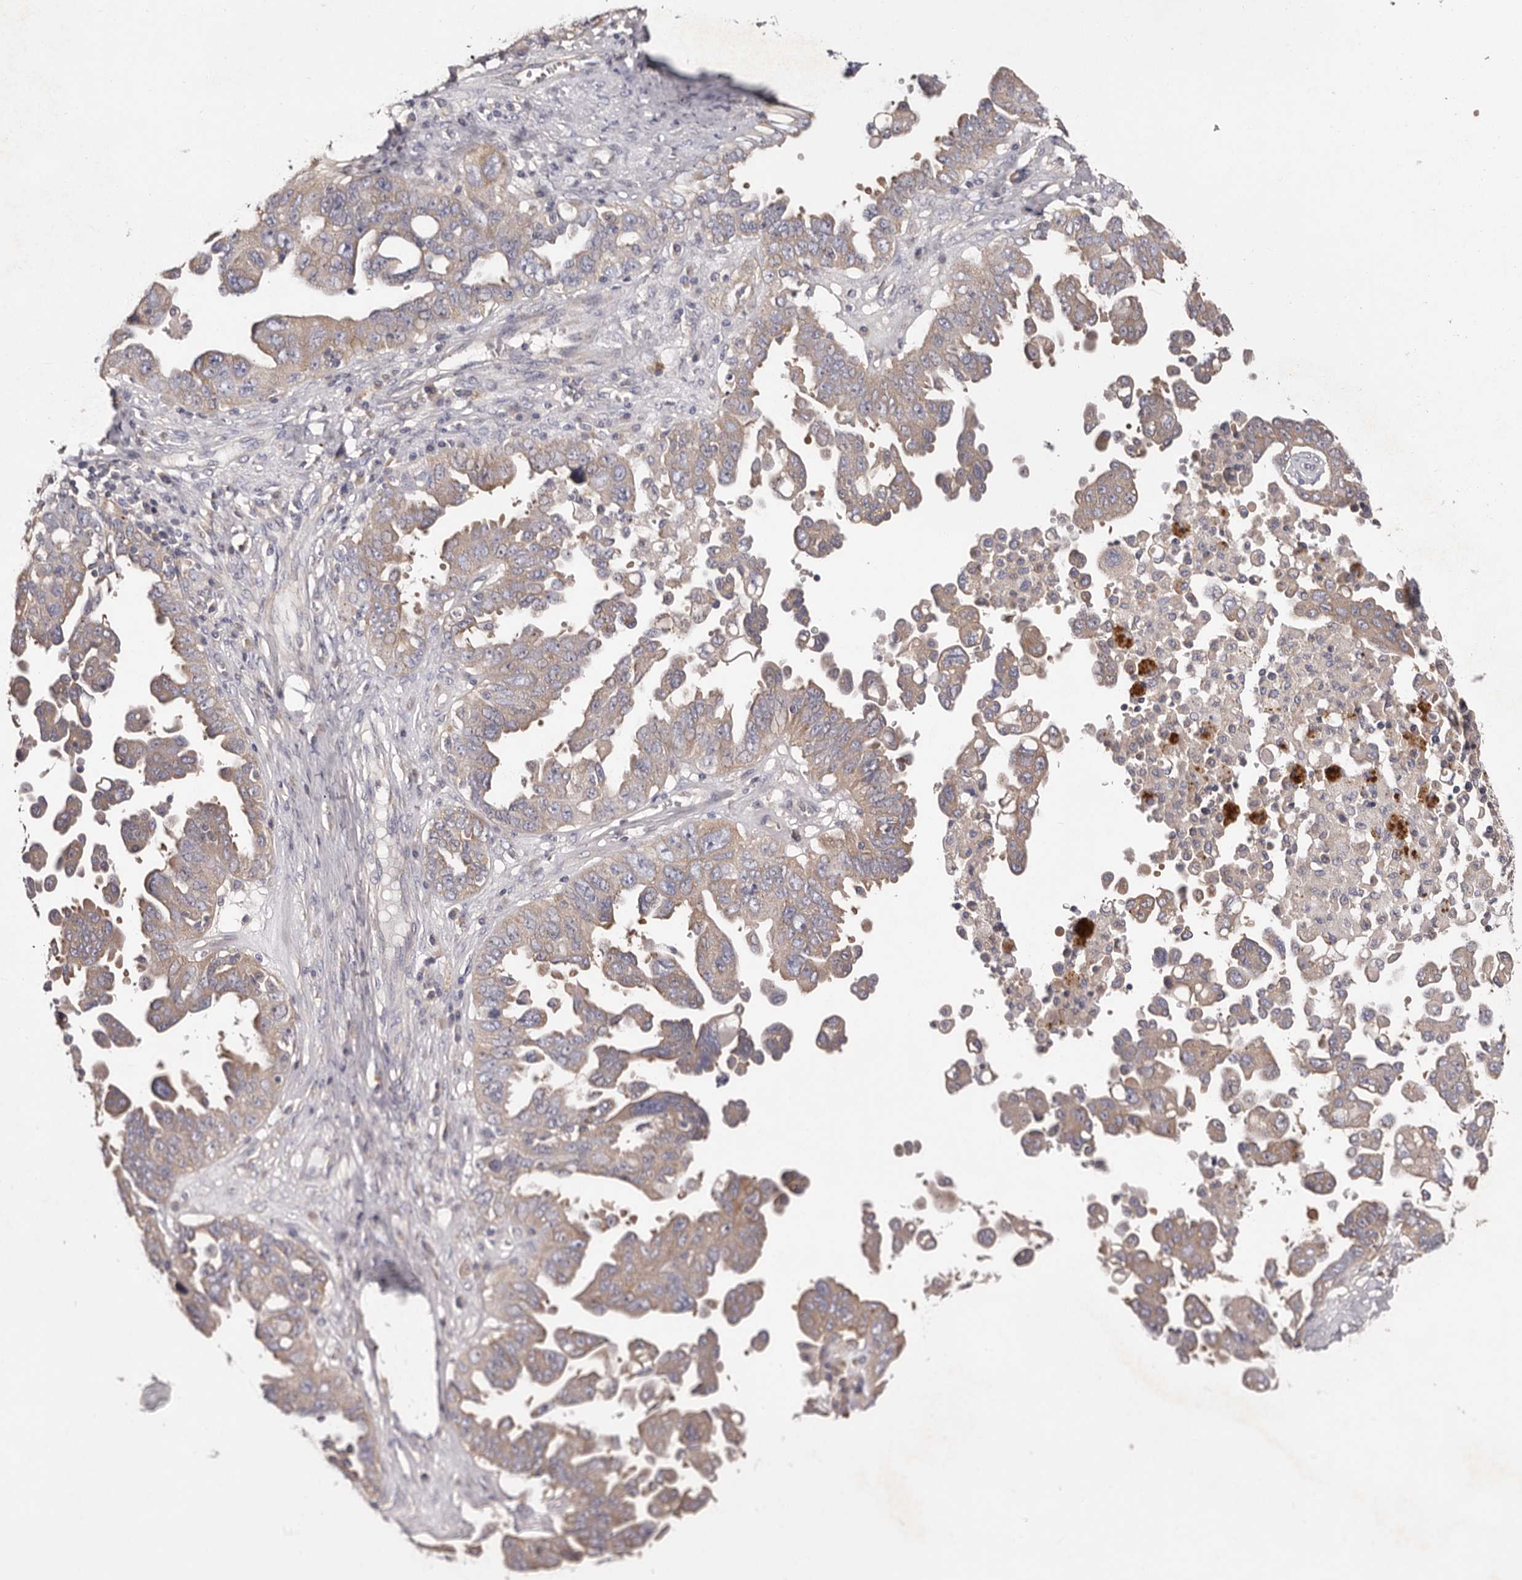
{"staining": {"intensity": "weak", "quantity": ">75%", "location": "cytoplasmic/membranous"}, "tissue": "ovarian cancer", "cell_type": "Tumor cells", "image_type": "cancer", "snomed": [{"axis": "morphology", "description": "Carcinoma, endometroid"}, {"axis": "topography", "description": "Ovary"}], "caption": "Human endometroid carcinoma (ovarian) stained with a protein marker displays weak staining in tumor cells.", "gene": "FAM167B", "patient": {"sex": "female", "age": 62}}